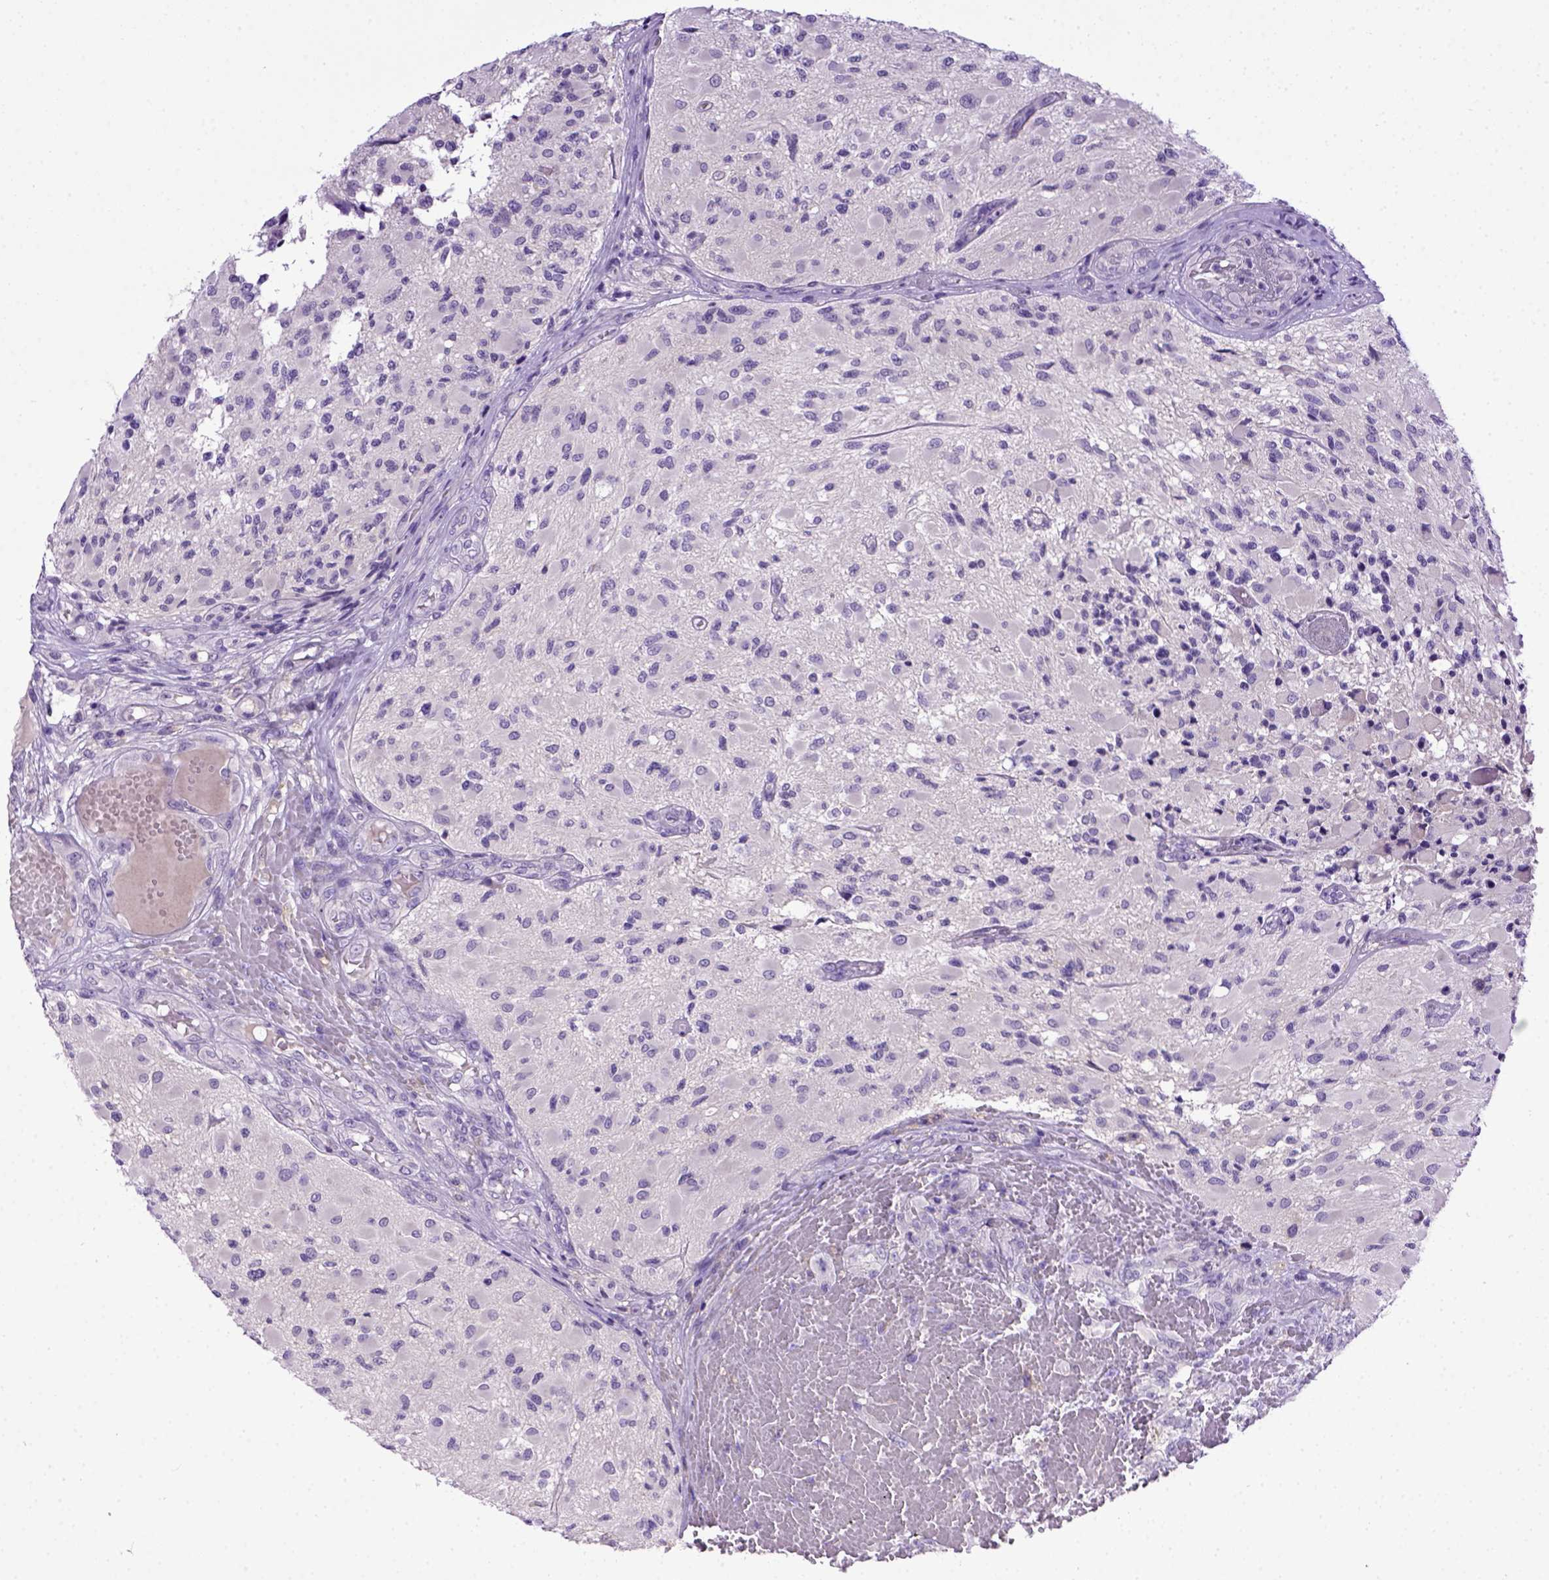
{"staining": {"intensity": "negative", "quantity": "none", "location": "none"}, "tissue": "glioma", "cell_type": "Tumor cells", "image_type": "cancer", "snomed": [{"axis": "morphology", "description": "Glioma, malignant, High grade"}, {"axis": "topography", "description": "Brain"}], "caption": "IHC of human glioma displays no staining in tumor cells. (DAB immunohistochemistry (IHC) visualized using brightfield microscopy, high magnification).", "gene": "CDH1", "patient": {"sex": "female", "age": 63}}